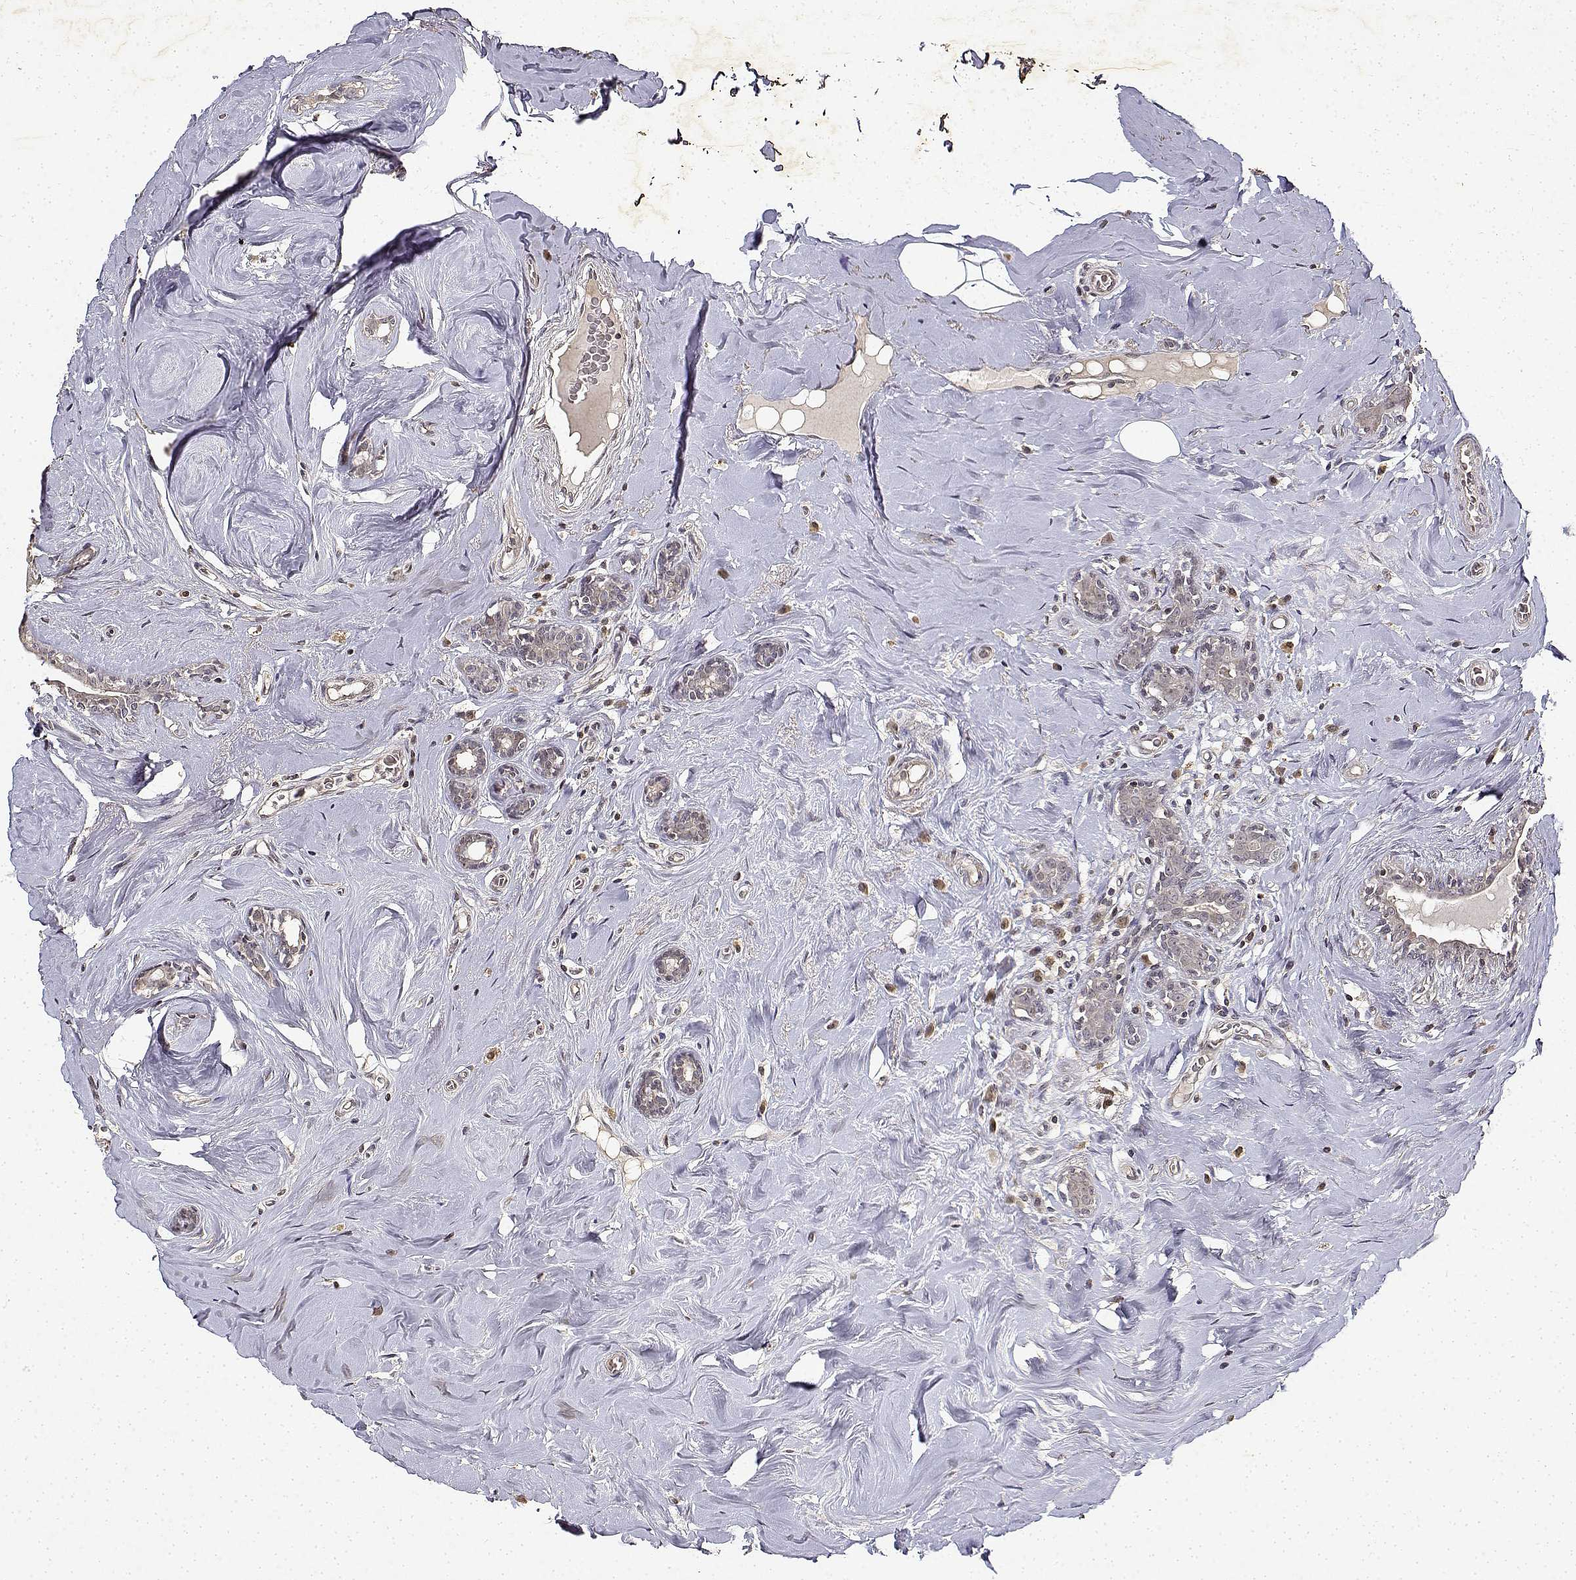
{"staining": {"intensity": "negative", "quantity": "none", "location": "none"}, "tissue": "breast cancer", "cell_type": "Tumor cells", "image_type": "cancer", "snomed": [{"axis": "morphology", "description": "Normal tissue, NOS"}, {"axis": "morphology", "description": "Duct carcinoma"}, {"axis": "topography", "description": "Breast"}], "caption": "IHC image of neoplastic tissue: human breast intraductal carcinoma stained with DAB reveals no significant protein staining in tumor cells.", "gene": "BDNF", "patient": {"sex": "female", "age": 43}}